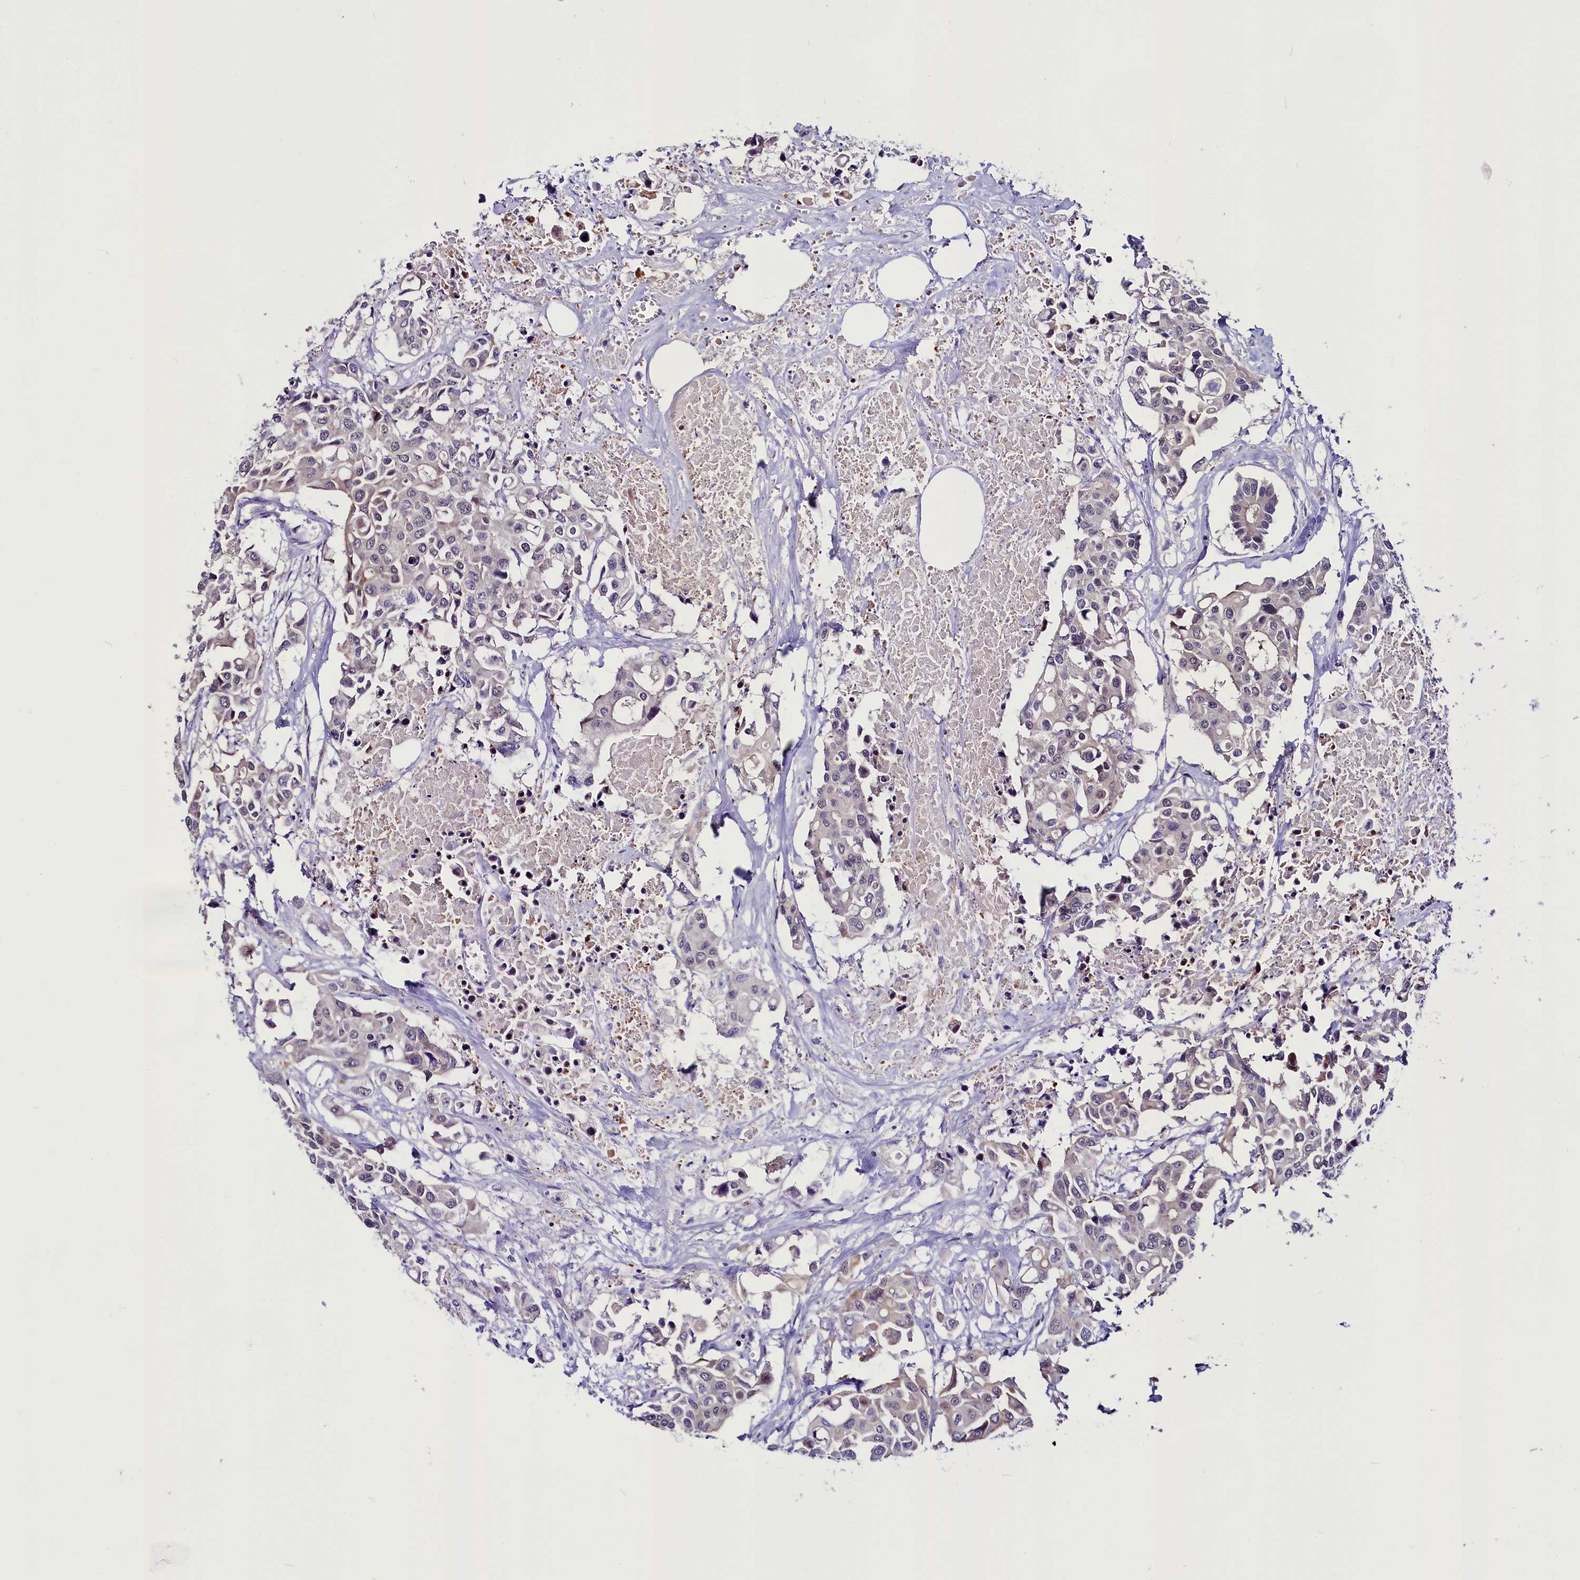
{"staining": {"intensity": "weak", "quantity": "<25%", "location": "cytoplasmic/membranous,nuclear"}, "tissue": "colorectal cancer", "cell_type": "Tumor cells", "image_type": "cancer", "snomed": [{"axis": "morphology", "description": "Adenocarcinoma, NOS"}, {"axis": "topography", "description": "Colon"}], "caption": "The micrograph reveals no significant staining in tumor cells of adenocarcinoma (colorectal).", "gene": "CCDC106", "patient": {"sex": "male", "age": 77}}